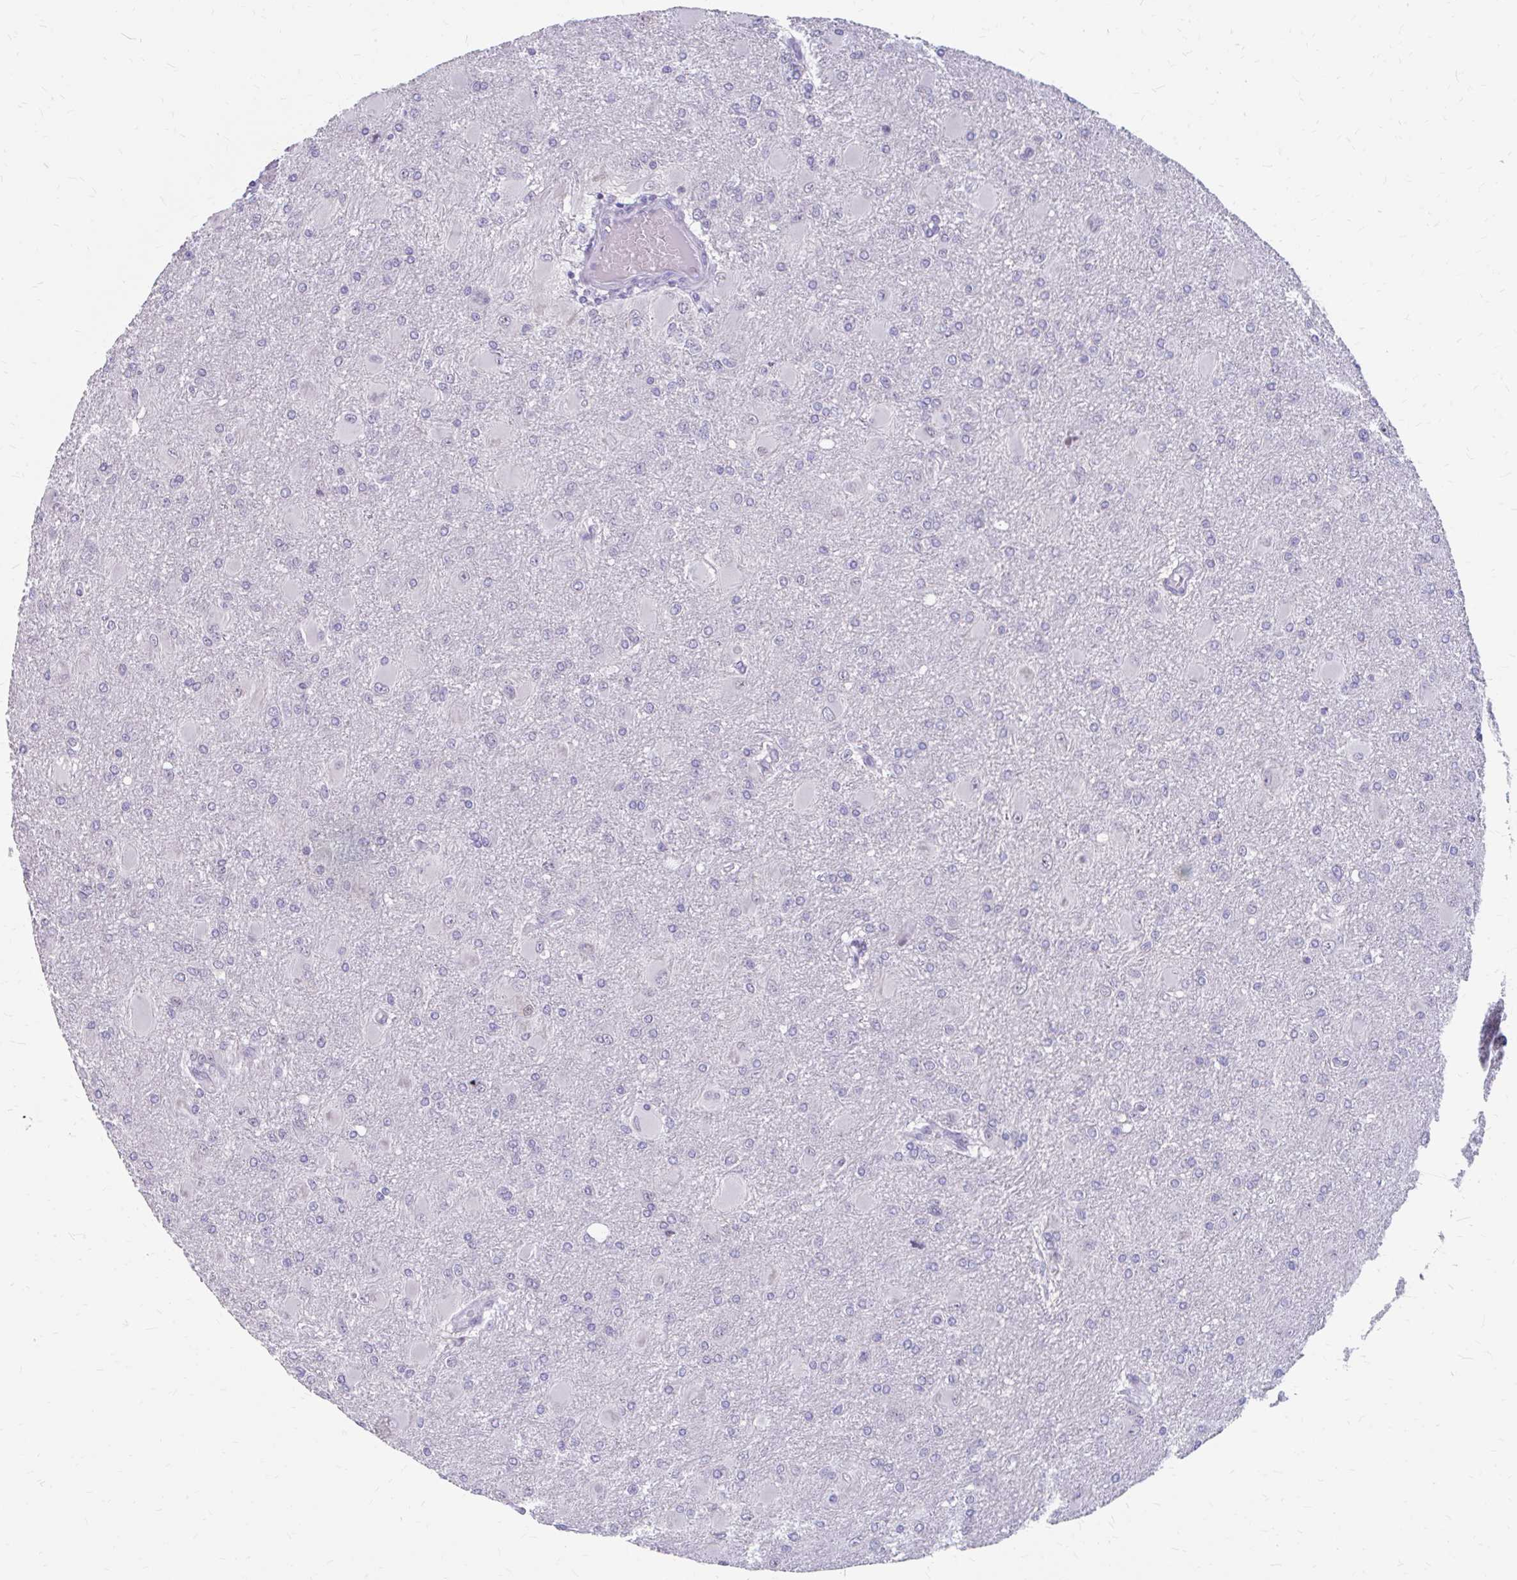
{"staining": {"intensity": "negative", "quantity": "none", "location": "none"}, "tissue": "glioma", "cell_type": "Tumor cells", "image_type": "cancer", "snomed": [{"axis": "morphology", "description": "Glioma, malignant, High grade"}, {"axis": "topography", "description": "Brain"}], "caption": "This is an immunohistochemistry image of human glioma. There is no expression in tumor cells.", "gene": "RGS16", "patient": {"sex": "male", "age": 67}}